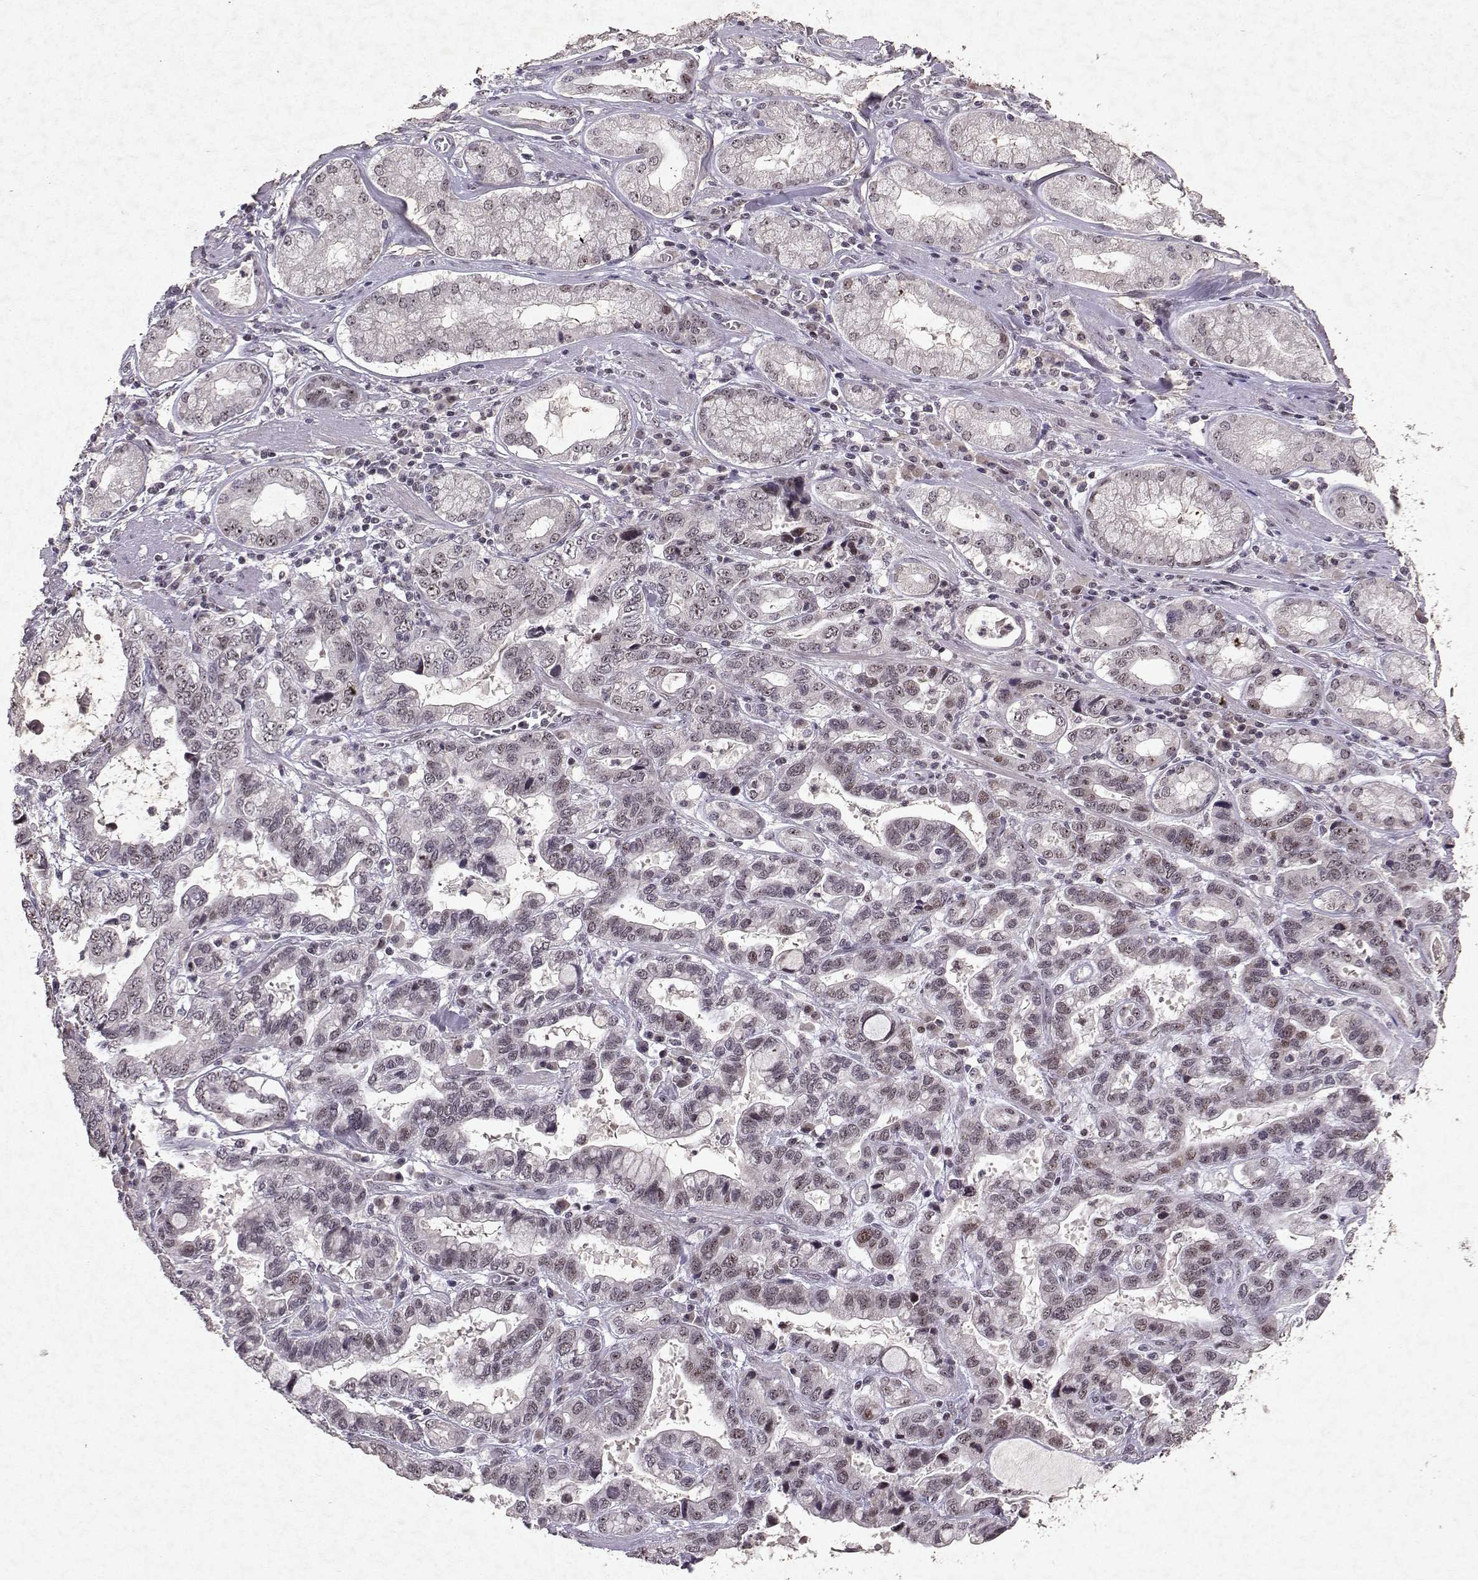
{"staining": {"intensity": "weak", "quantity": "<25%", "location": "nuclear"}, "tissue": "stomach cancer", "cell_type": "Tumor cells", "image_type": "cancer", "snomed": [{"axis": "morphology", "description": "Adenocarcinoma, NOS"}, {"axis": "topography", "description": "Stomach, lower"}], "caption": "The micrograph reveals no staining of tumor cells in stomach cancer (adenocarcinoma).", "gene": "DDX56", "patient": {"sex": "female", "age": 76}}